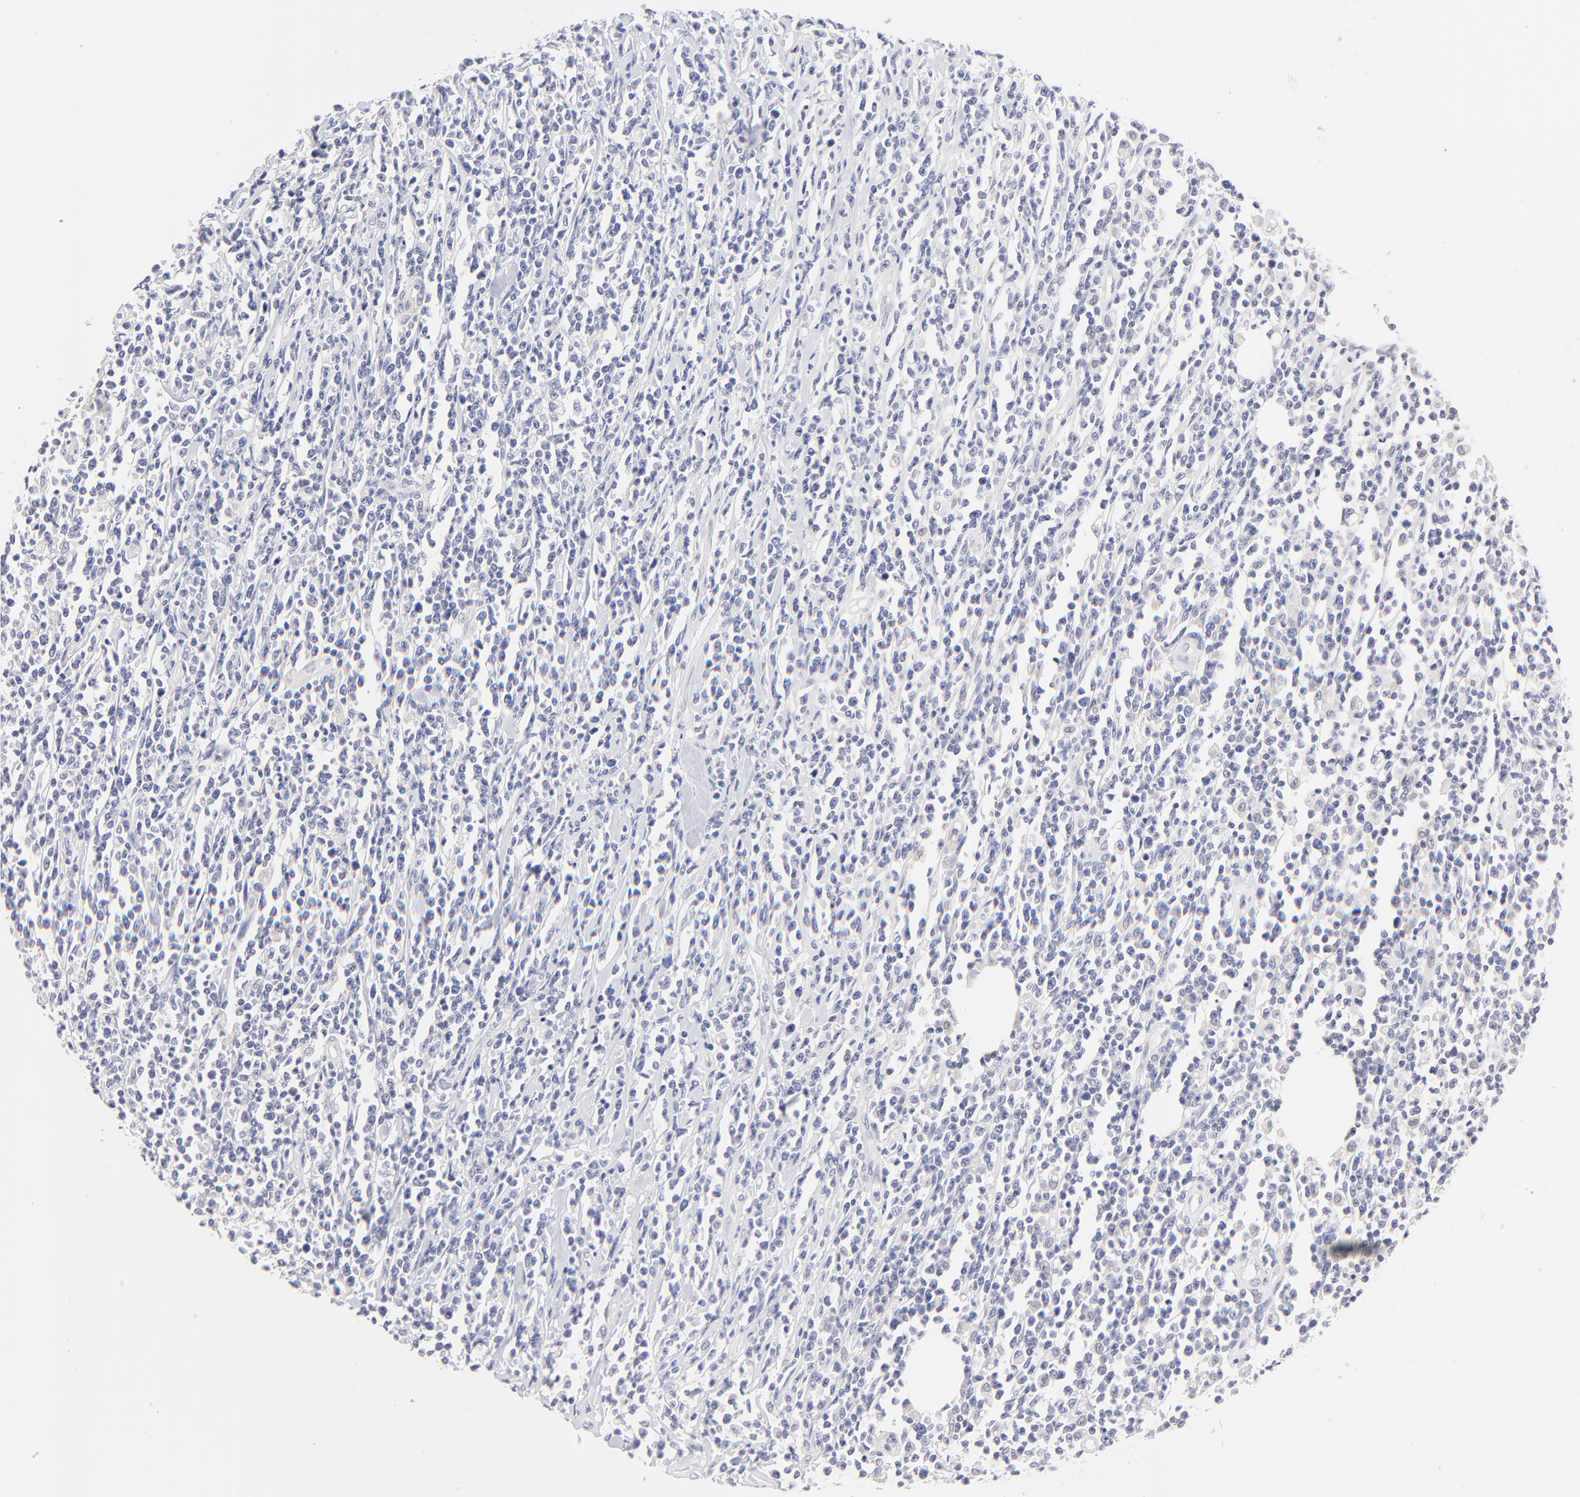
{"staining": {"intensity": "negative", "quantity": "none", "location": "none"}, "tissue": "lymphoma", "cell_type": "Tumor cells", "image_type": "cancer", "snomed": [{"axis": "morphology", "description": "Malignant lymphoma, non-Hodgkin's type, High grade"}, {"axis": "topography", "description": "Colon"}], "caption": "Tumor cells show no significant positivity in lymphoma.", "gene": "EBP", "patient": {"sex": "male", "age": 82}}